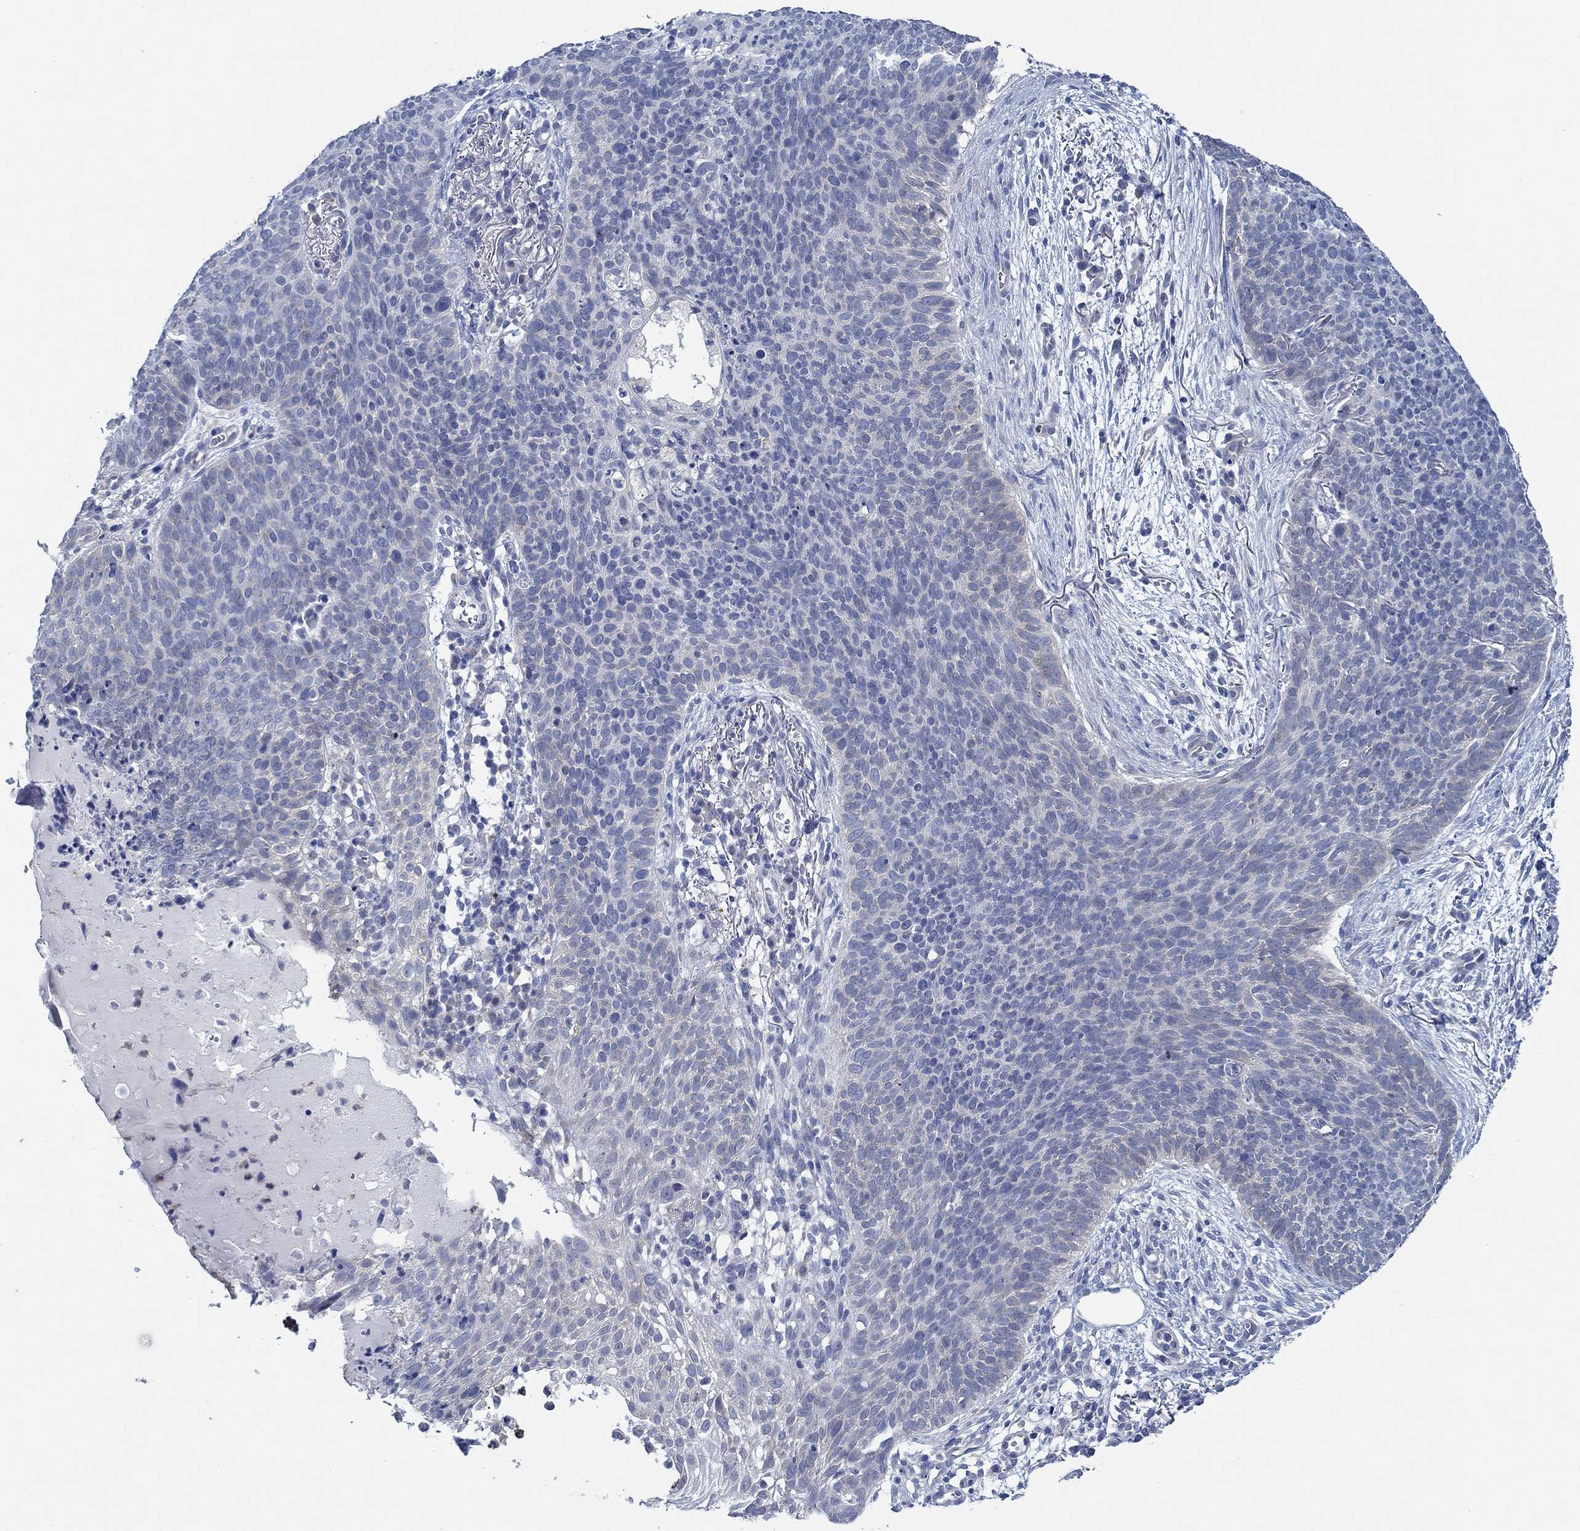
{"staining": {"intensity": "negative", "quantity": "none", "location": "none"}, "tissue": "skin cancer", "cell_type": "Tumor cells", "image_type": "cancer", "snomed": [{"axis": "morphology", "description": "Basal cell carcinoma"}, {"axis": "topography", "description": "Skin"}], "caption": "IHC of basal cell carcinoma (skin) reveals no positivity in tumor cells.", "gene": "ZNF671", "patient": {"sex": "male", "age": 64}}